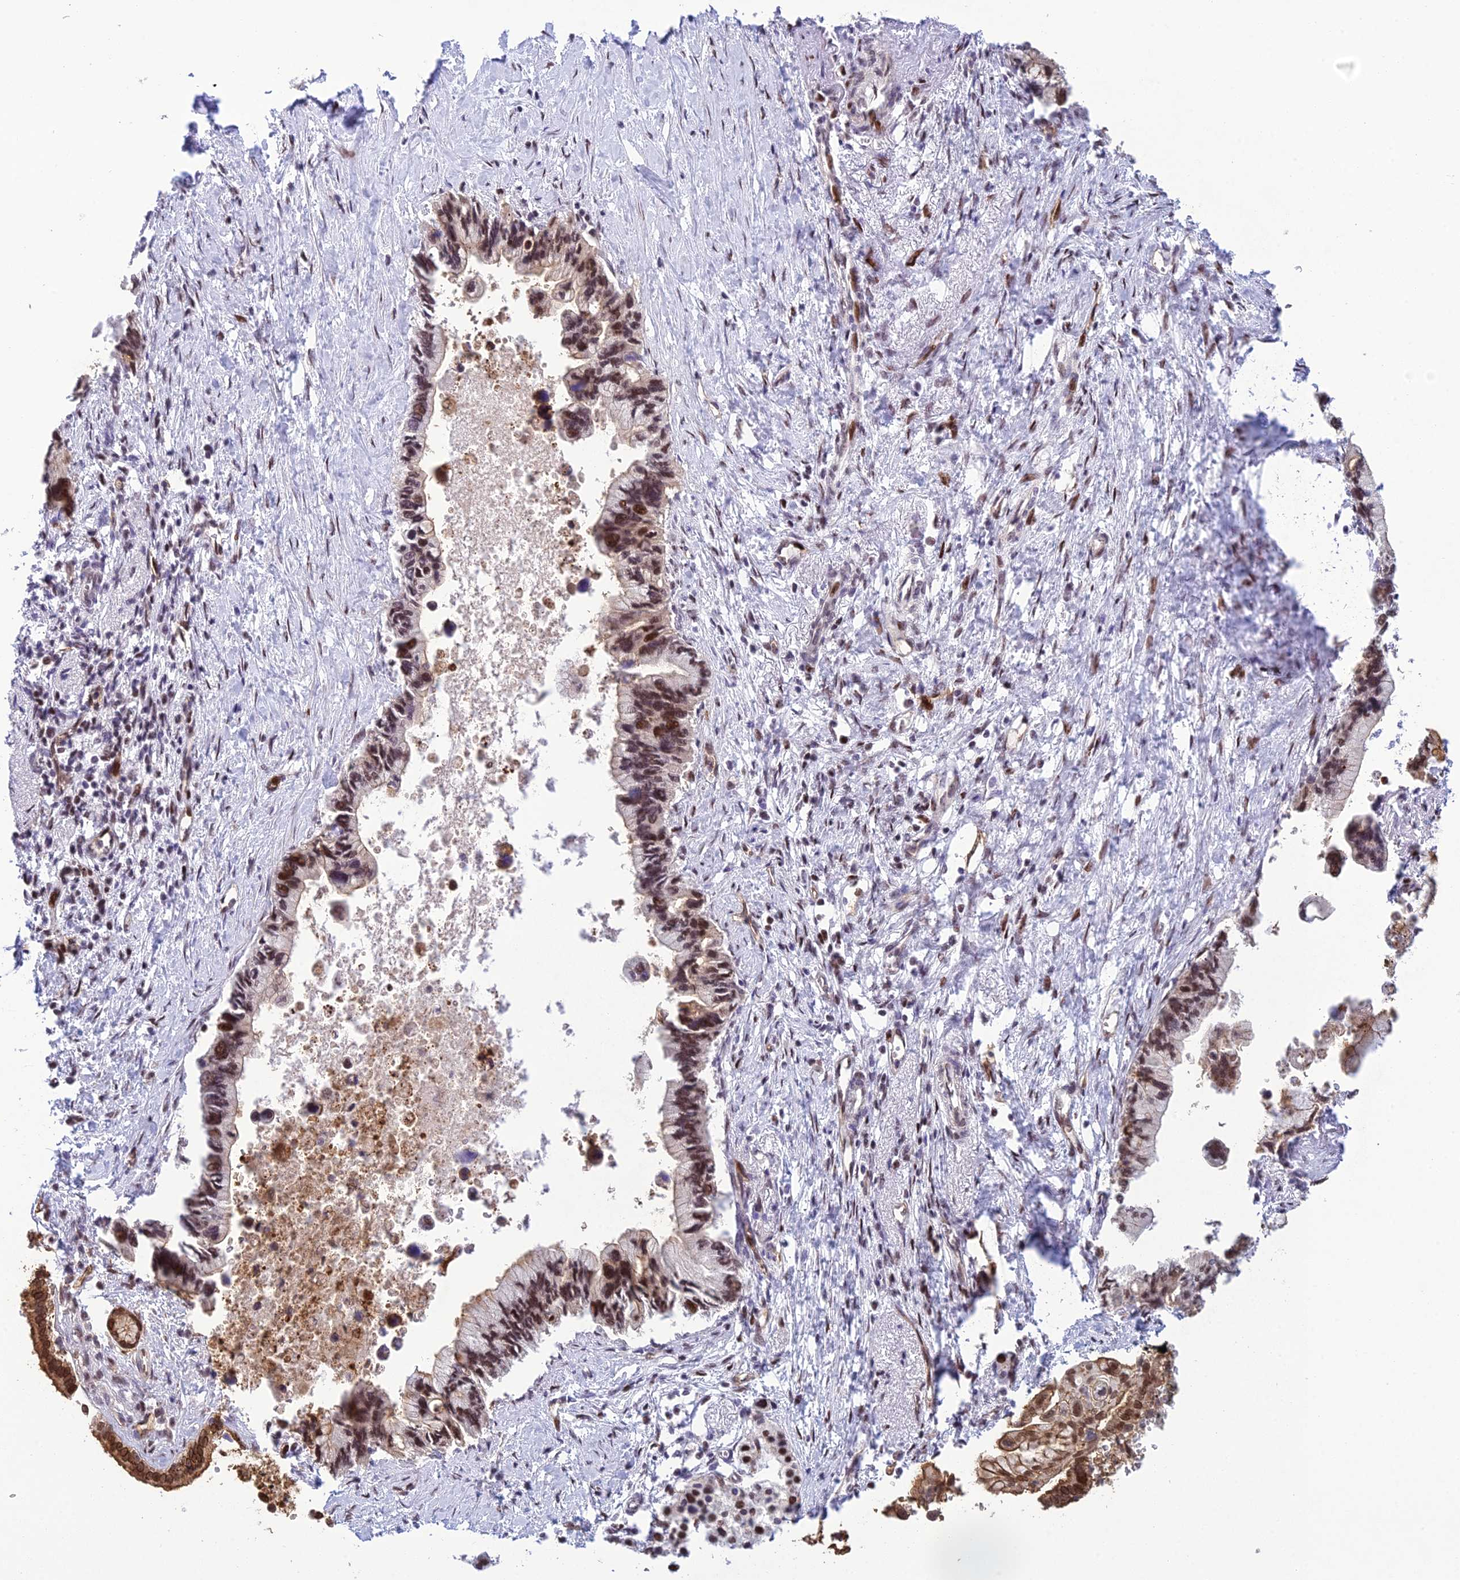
{"staining": {"intensity": "moderate", "quantity": ">75%", "location": "nuclear"}, "tissue": "pancreatic cancer", "cell_type": "Tumor cells", "image_type": "cancer", "snomed": [{"axis": "morphology", "description": "Adenocarcinoma, NOS"}, {"axis": "topography", "description": "Pancreas"}], "caption": "This is a histology image of IHC staining of pancreatic adenocarcinoma, which shows moderate positivity in the nuclear of tumor cells.", "gene": "RANBP3", "patient": {"sex": "female", "age": 83}}